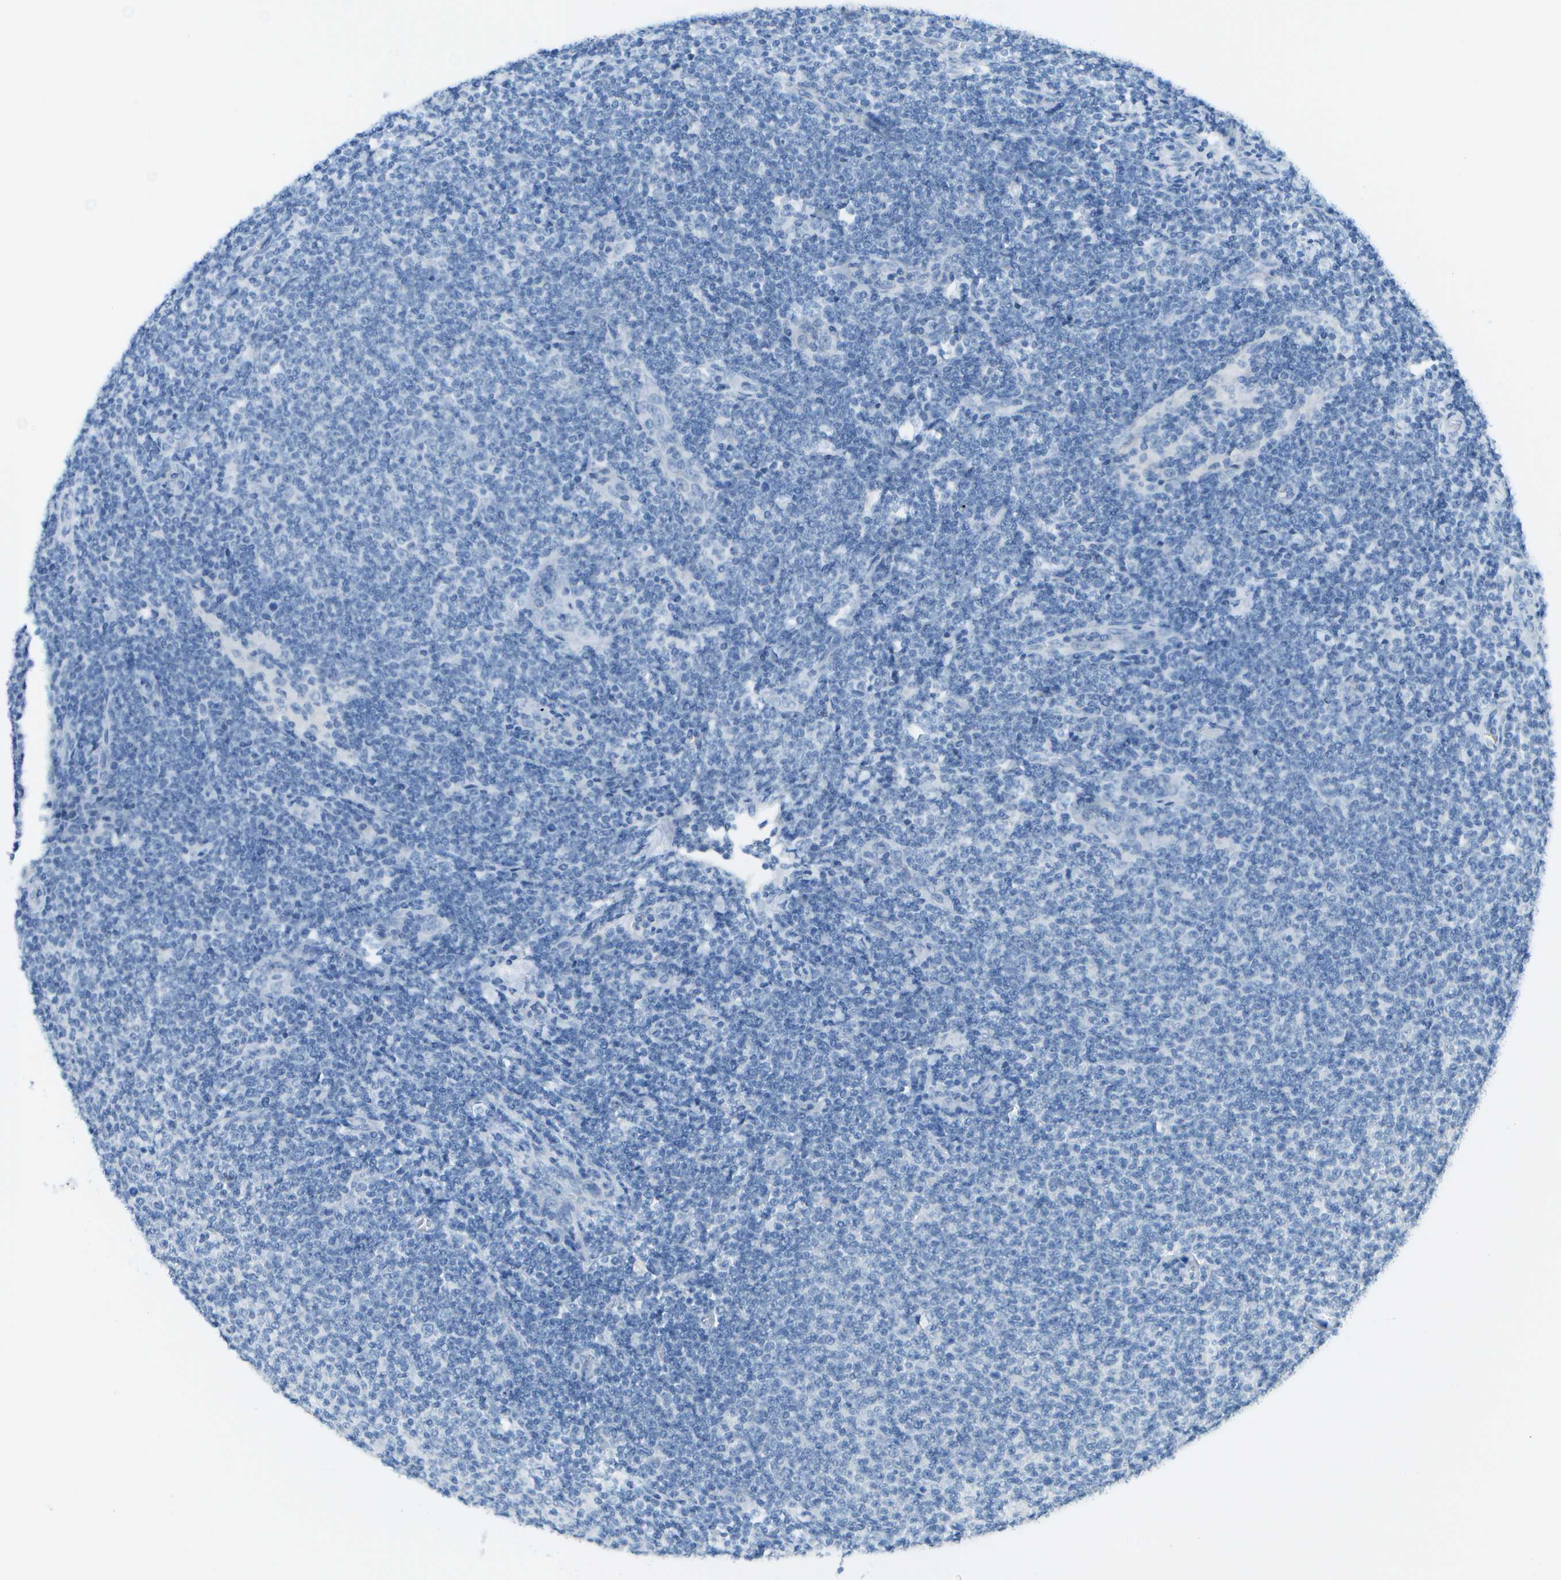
{"staining": {"intensity": "negative", "quantity": "none", "location": "none"}, "tissue": "lymphoma", "cell_type": "Tumor cells", "image_type": "cancer", "snomed": [{"axis": "morphology", "description": "Malignant lymphoma, non-Hodgkin's type, Low grade"}, {"axis": "topography", "description": "Lymph node"}], "caption": "Tumor cells show no significant expression in malignant lymphoma, non-Hodgkin's type (low-grade).", "gene": "C1S", "patient": {"sex": "male", "age": 66}}